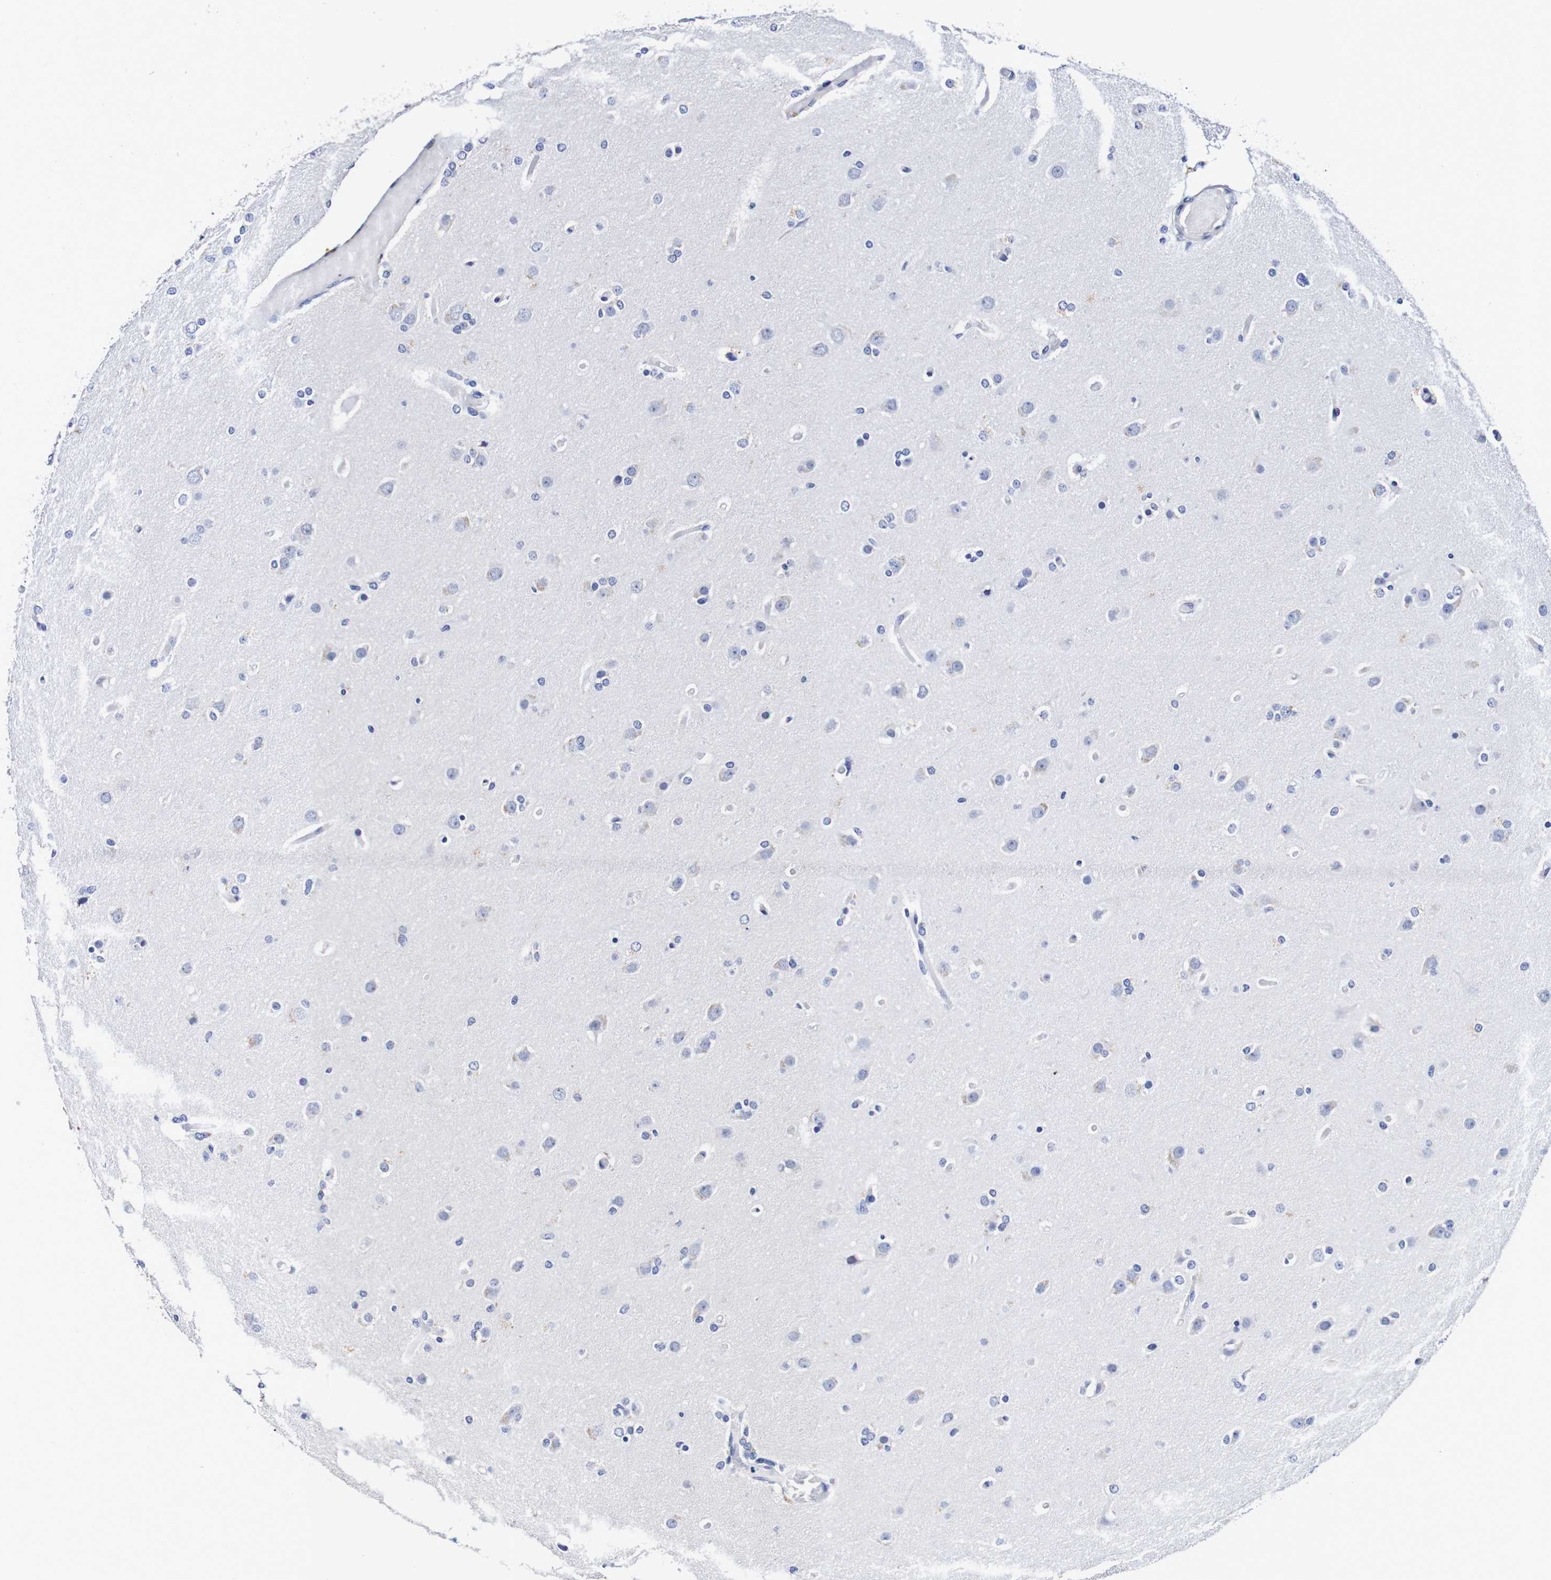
{"staining": {"intensity": "negative", "quantity": "none", "location": "none"}, "tissue": "glioma", "cell_type": "Tumor cells", "image_type": "cancer", "snomed": [{"axis": "morphology", "description": "Glioma, malignant, High grade"}, {"axis": "topography", "description": "Cerebral cortex"}], "caption": "This is an immunohistochemistry image of human malignant high-grade glioma. There is no expression in tumor cells.", "gene": "ACVR1C", "patient": {"sex": "female", "age": 36}}